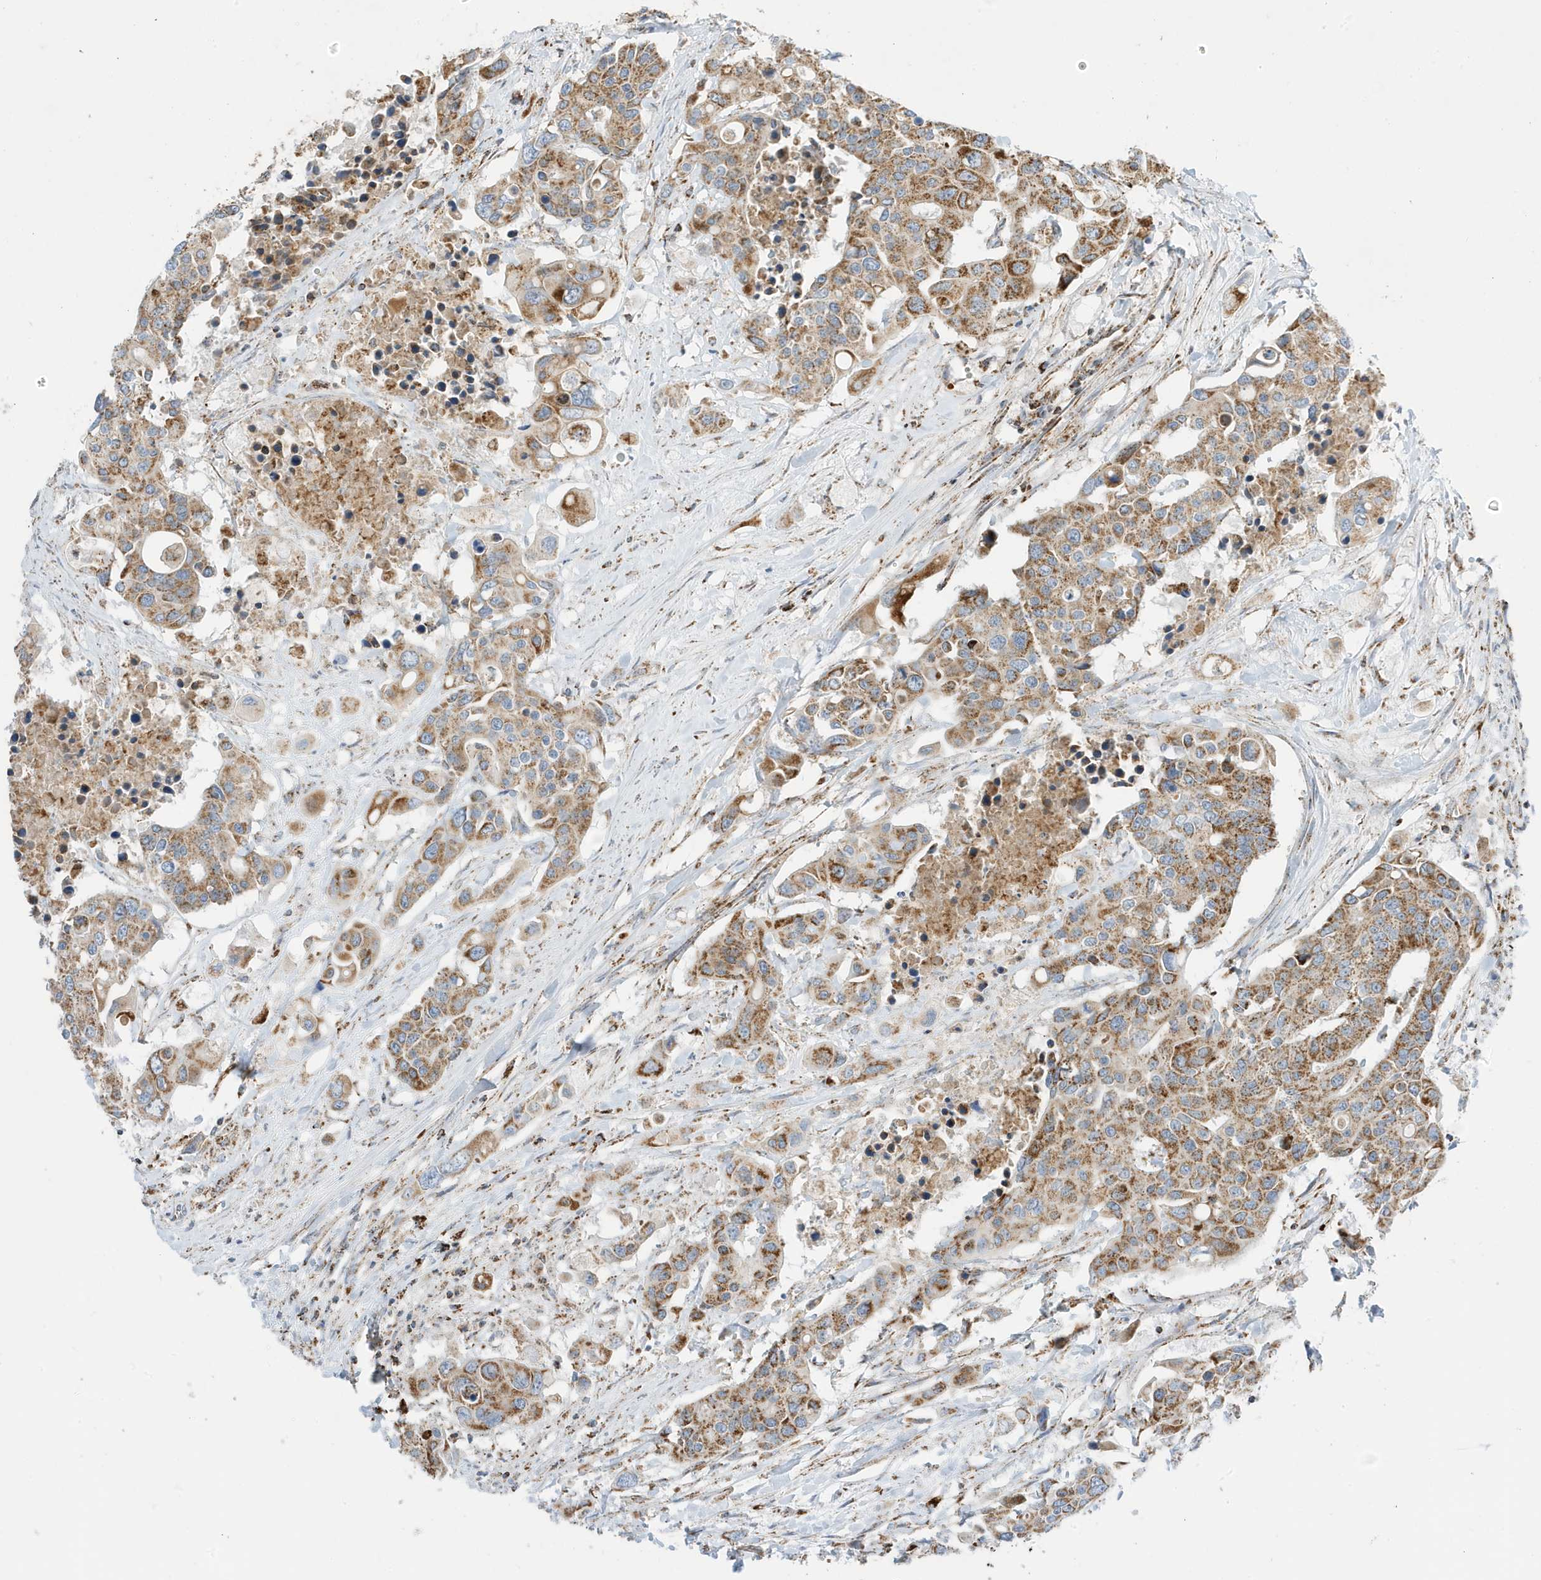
{"staining": {"intensity": "moderate", "quantity": ">75%", "location": "cytoplasmic/membranous"}, "tissue": "colorectal cancer", "cell_type": "Tumor cells", "image_type": "cancer", "snomed": [{"axis": "morphology", "description": "Adenocarcinoma, NOS"}, {"axis": "topography", "description": "Colon"}], "caption": "A histopathology image of colorectal adenocarcinoma stained for a protein exhibits moderate cytoplasmic/membranous brown staining in tumor cells.", "gene": "ATP5ME", "patient": {"sex": "male", "age": 77}}